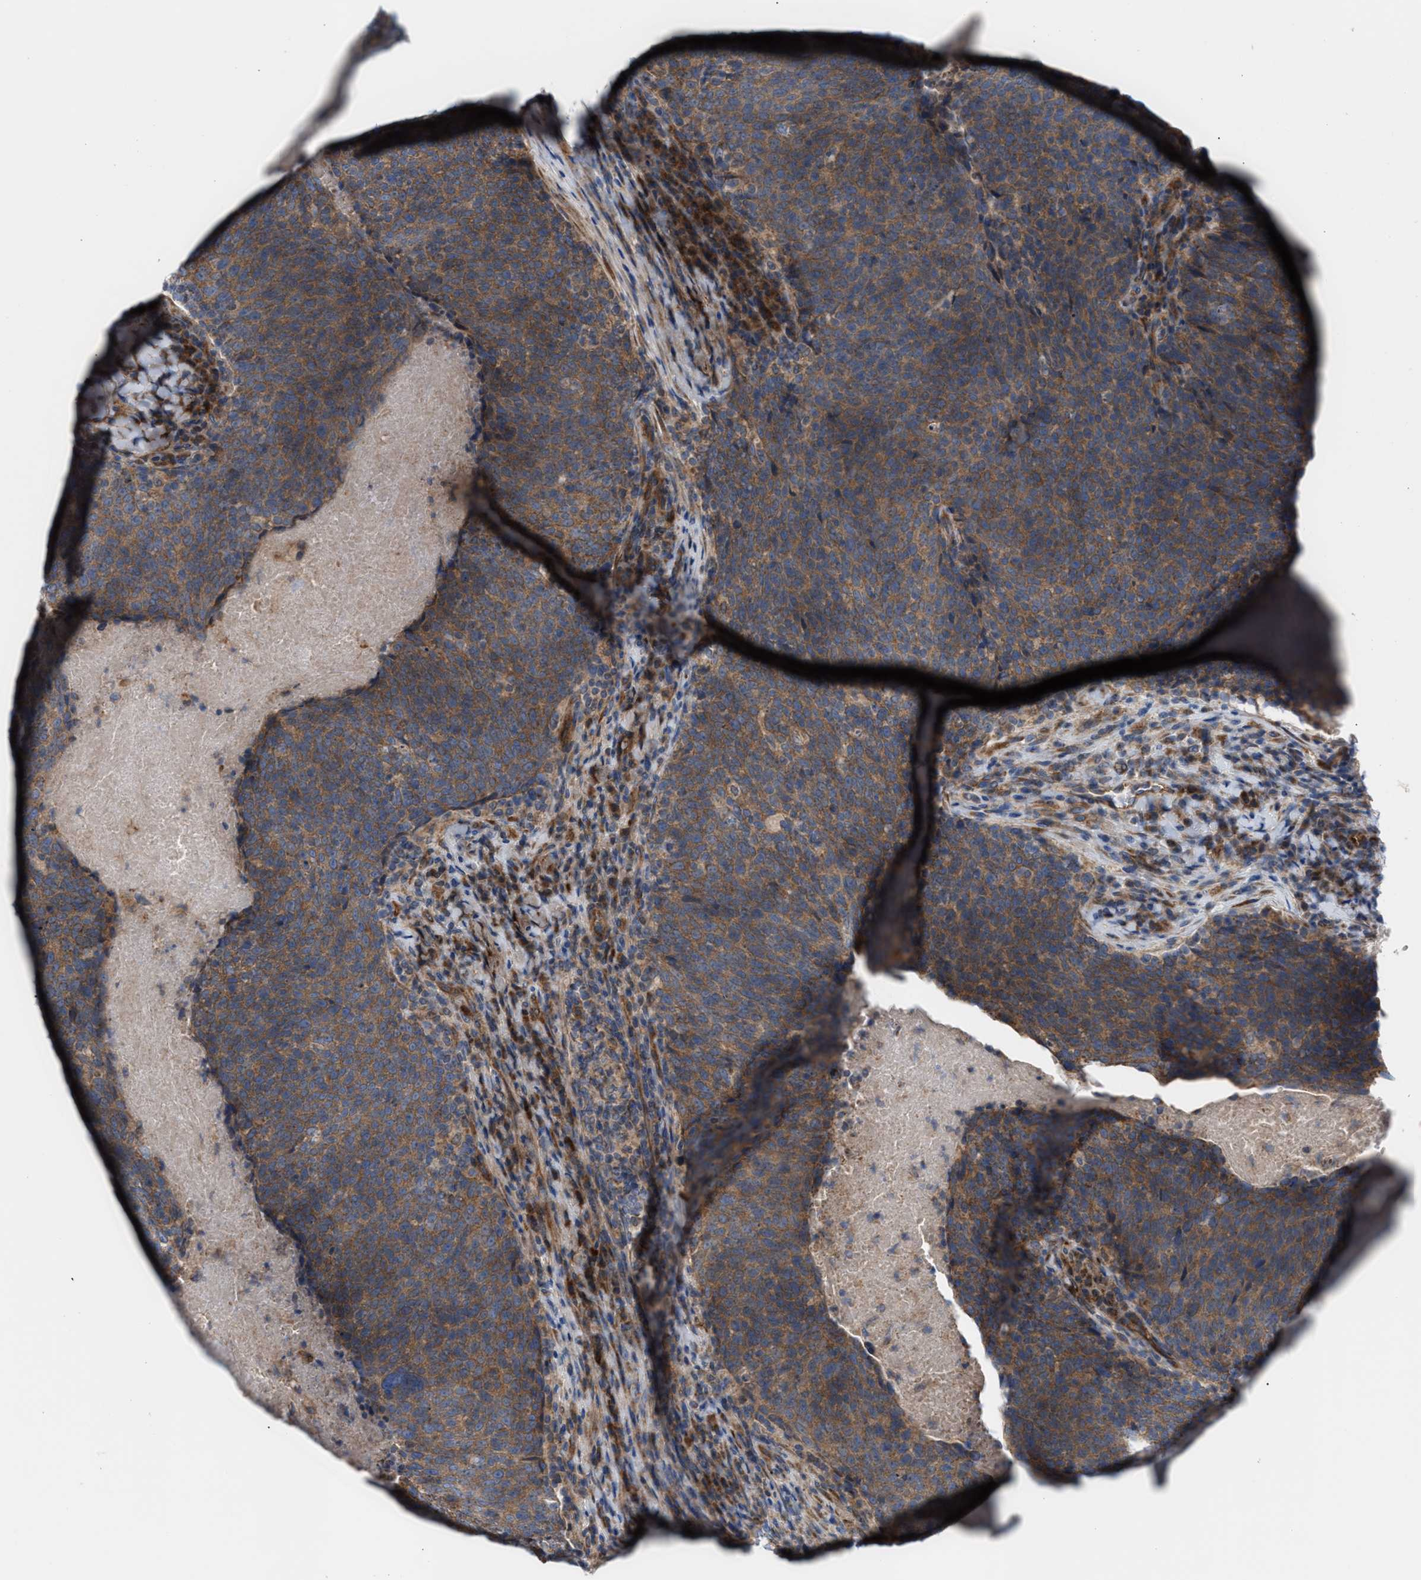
{"staining": {"intensity": "moderate", "quantity": ">75%", "location": "cytoplasmic/membranous"}, "tissue": "head and neck cancer", "cell_type": "Tumor cells", "image_type": "cancer", "snomed": [{"axis": "morphology", "description": "Squamous cell carcinoma, NOS"}, {"axis": "morphology", "description": "Squamous cell carcinoma, metastatic, NOS"}, {"axis": "topography", "description": "Lymph node"}, {"axis": "topography", "description": "Head-Neck"}], "caption": "IHC of human head and neck metastatic squamous cell carcinoma displays medium levels of moderate cytoplasmic/membranous staining in about >75% of tumor cells.", "gene": "OXSM", "patient": {"sex": "male", "age": 62}}